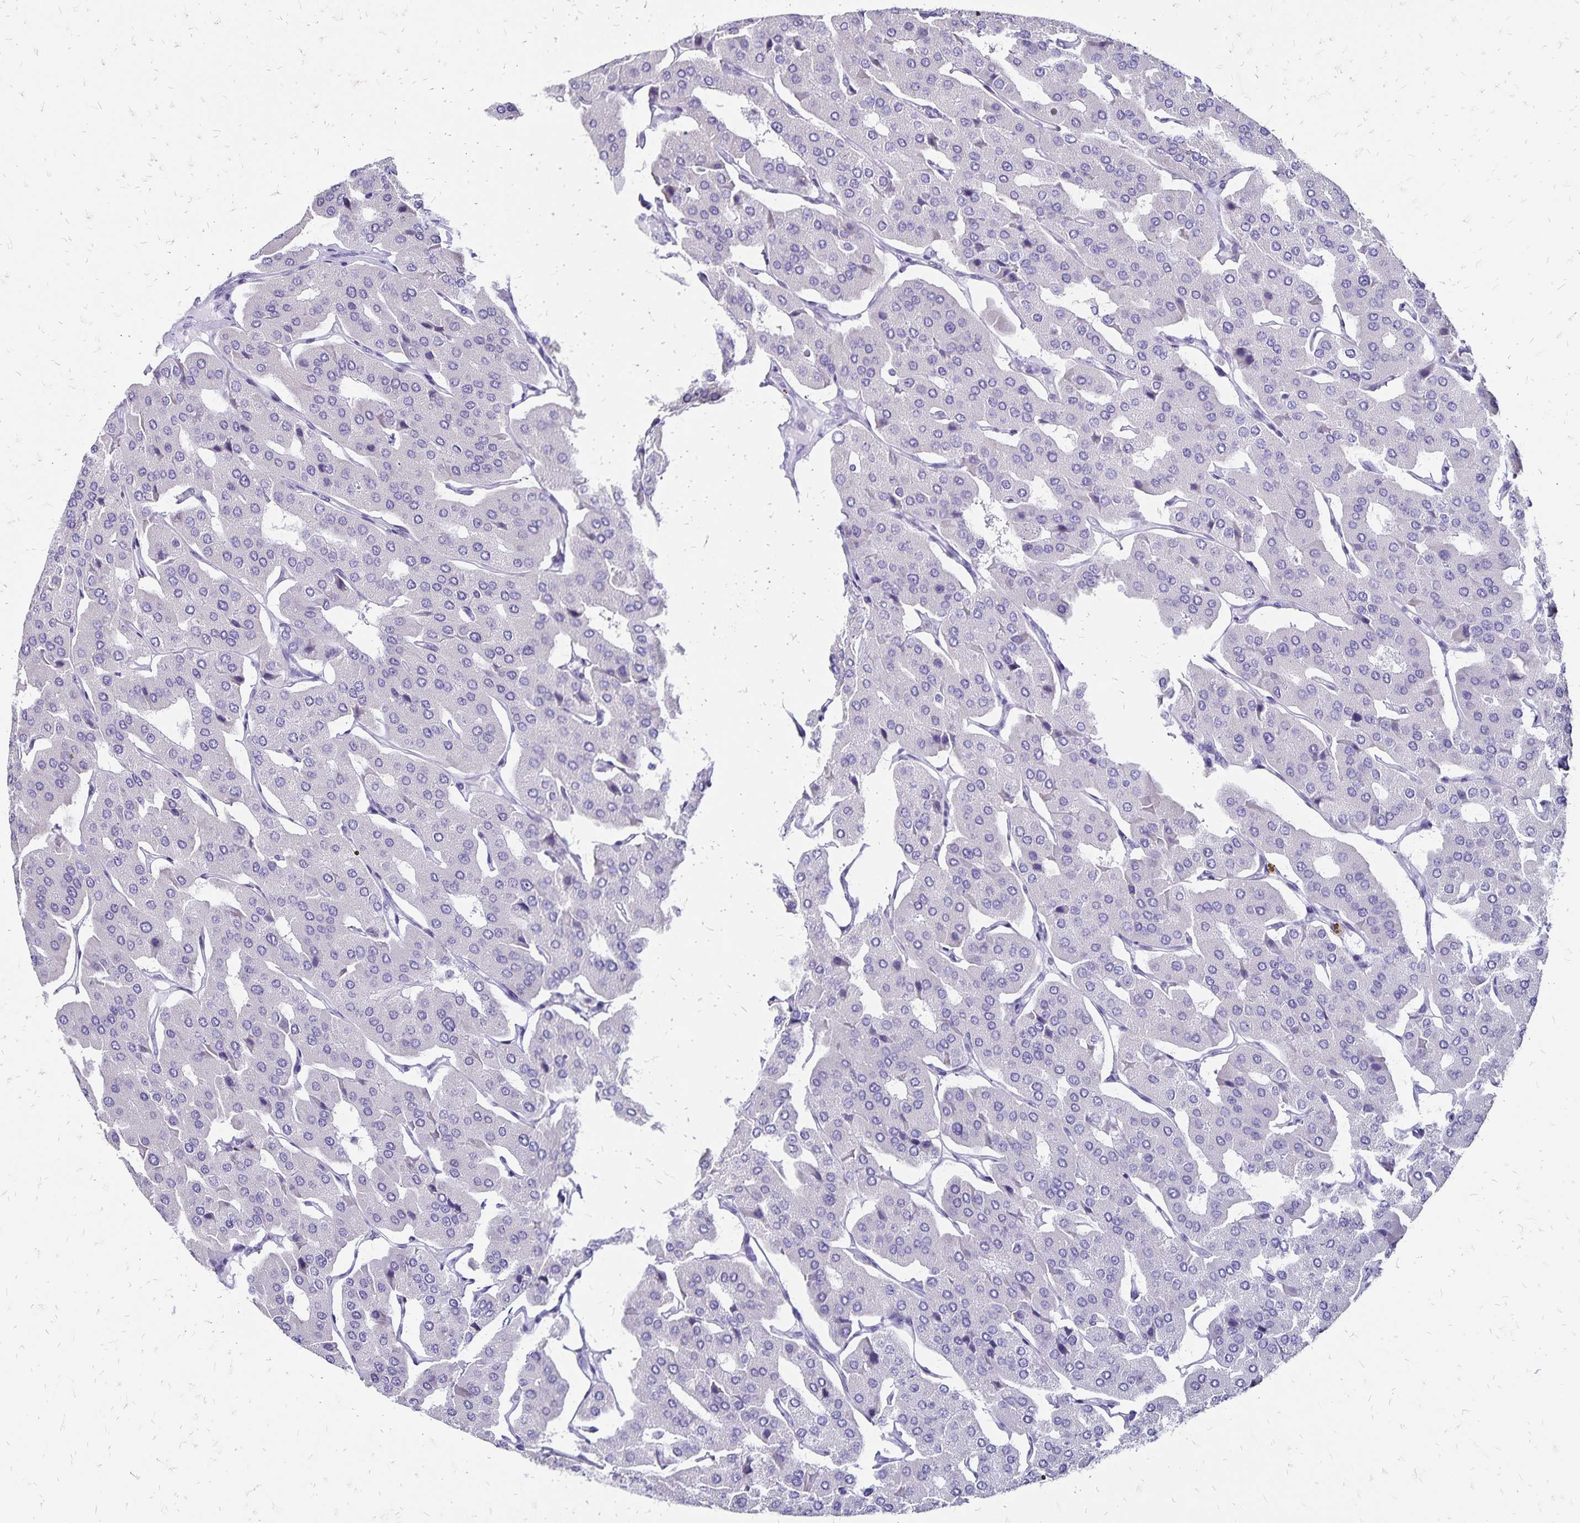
{"staining": {"intensity": "negative", "quantity": "none", "location": "none"}, "tissue": "parathyroid gland", "cell_type": "Glandular cells", "image_type": "normal", "snomed": [{"axis": "morphology", "description": "Normal tissue, NOS"}, {"axis": "morphology", "description": "Adenoma, NOS"}, {"axis": "topography", "description": "Parathyroid gland"}], "caption": "Protein analysis of benign parathyroid gland exhibits no significant expression in glandular cells.", "gene": "IKZF1", "patient": {"sex": "female", "age": 86}}